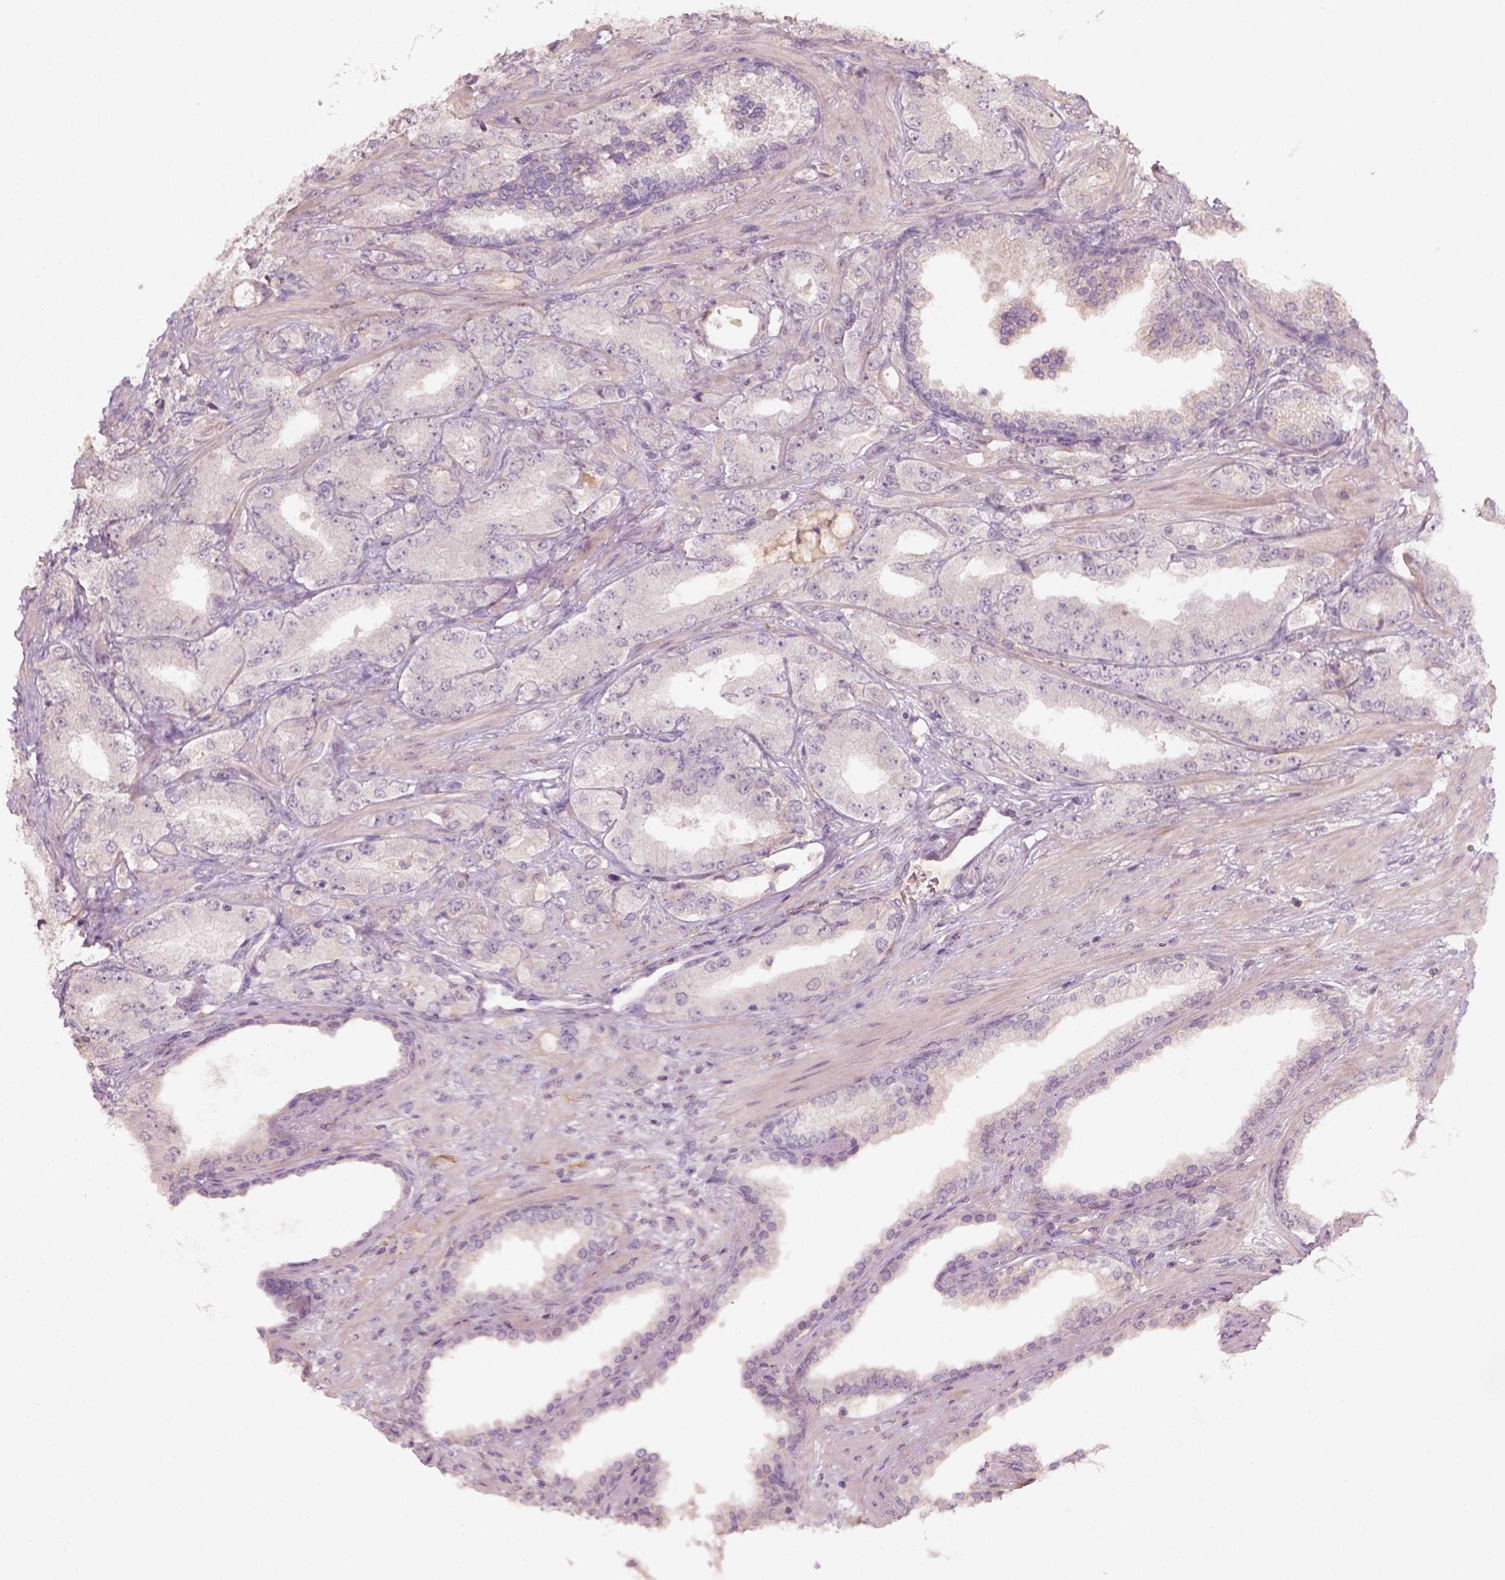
{"staining": {"intensity": "negative", "quantity": "none", "location": "none"}, "tissue": "prostate cancer", "cell_type": "Tumor cells", "image_type": "cancer", "snomed": [{"axis": "morphology", "description": "Adenocarcinoma, Low grade"}, {"axis": "topography", "description": "Prostate"}], "caption": "Photomicrograph shows no significant protein staining in tumor cells of prostate cancer (low-grade adenocarcinoma).", "gene": "AQP9", "patient": {"sex": "male", "age": 60}}